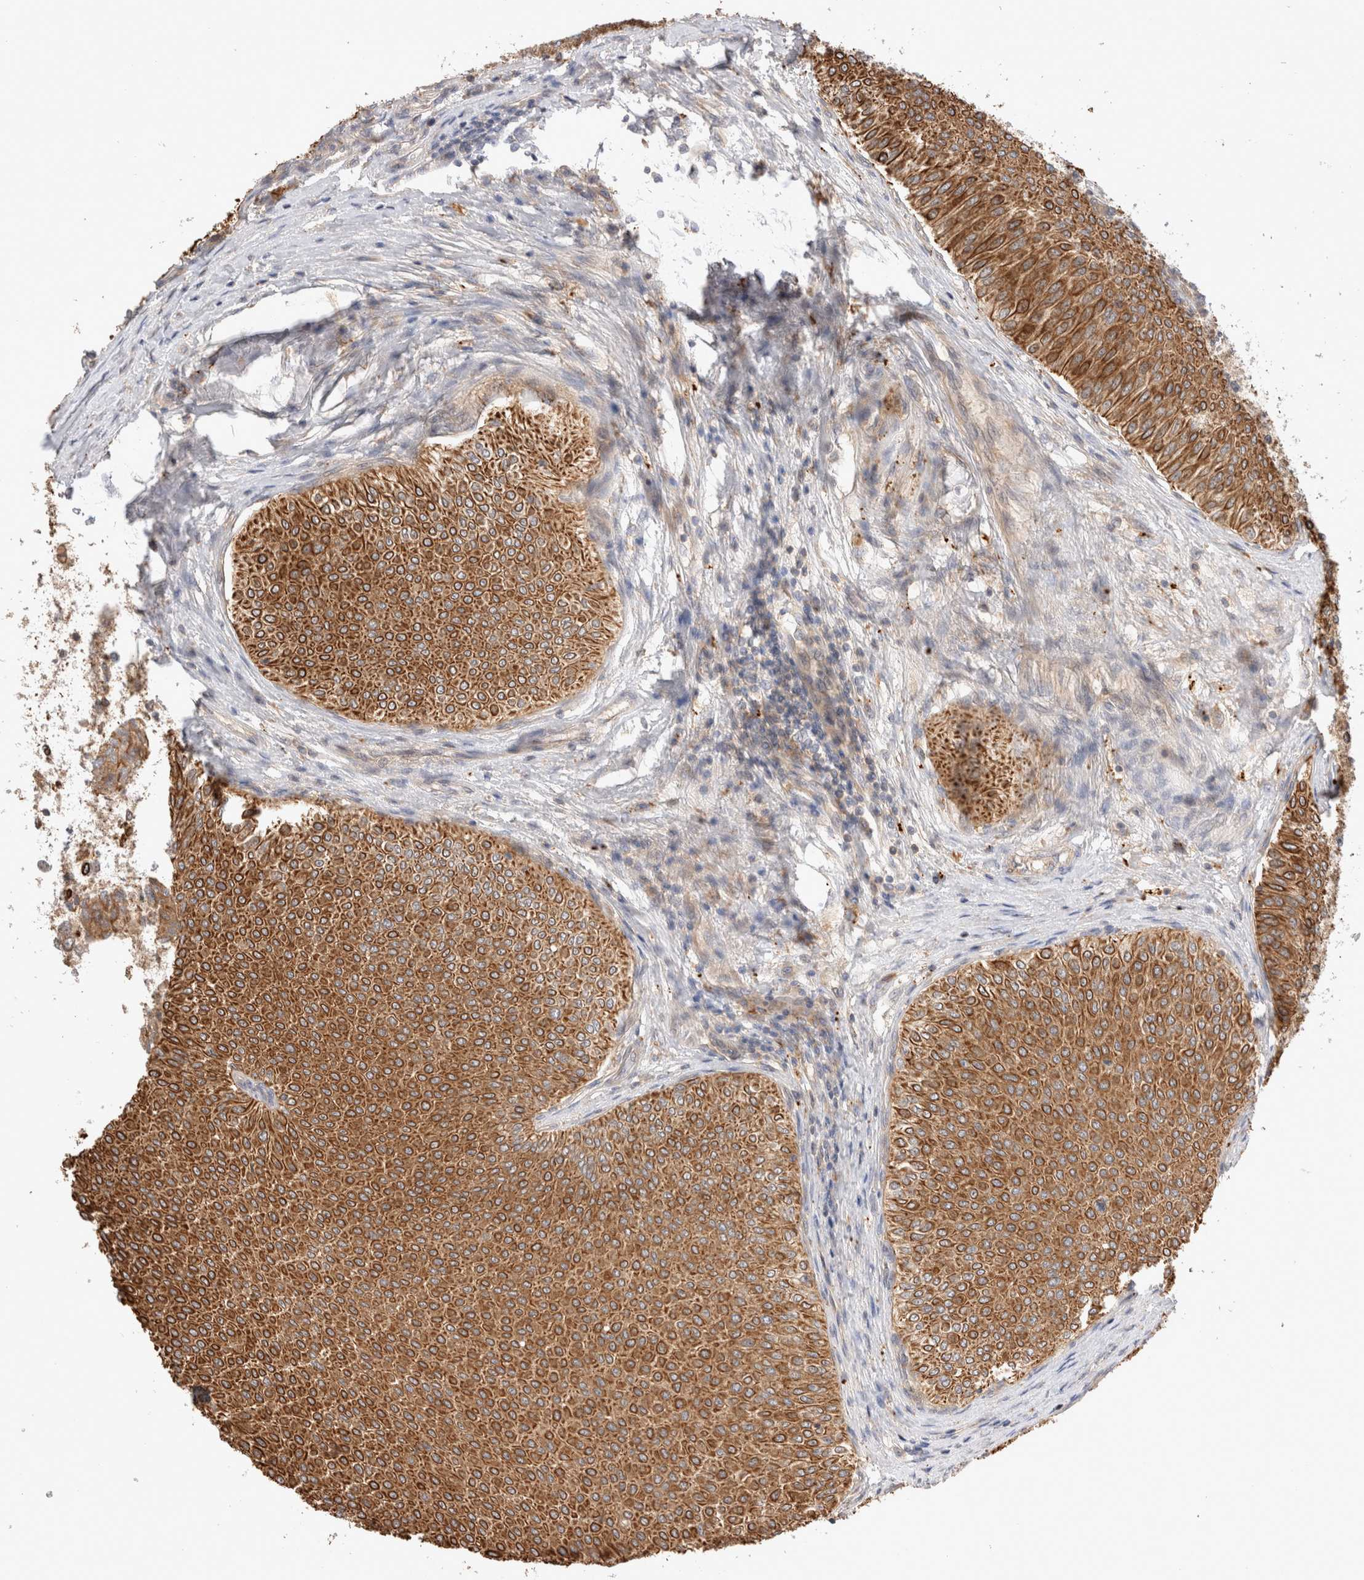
{"staining": {"intensity": "strong", "quantity": ">75%", "location": "cytoplasmic/membranous"}, "tissue": "urothelial cancer", "cell_type": "Tumor cells", "image_type": "cancer", "snomed": [{"axis": "morphology", "description": "Urothelial carcinoma, Low grade"}, {"axis": "topography", "description": "Urinary bladder"}], "caption": "The histopathology image reveals immunohistochemical staining of urothelial cancer. There is strong cytoplasmic/membranous positivity is present in about >75% of tumor cells. (brown staining indicates protein expression, while blue staining denotes nuclei).", "gene": "VPS28", "patient": {"sex": "male", "age": 78}}